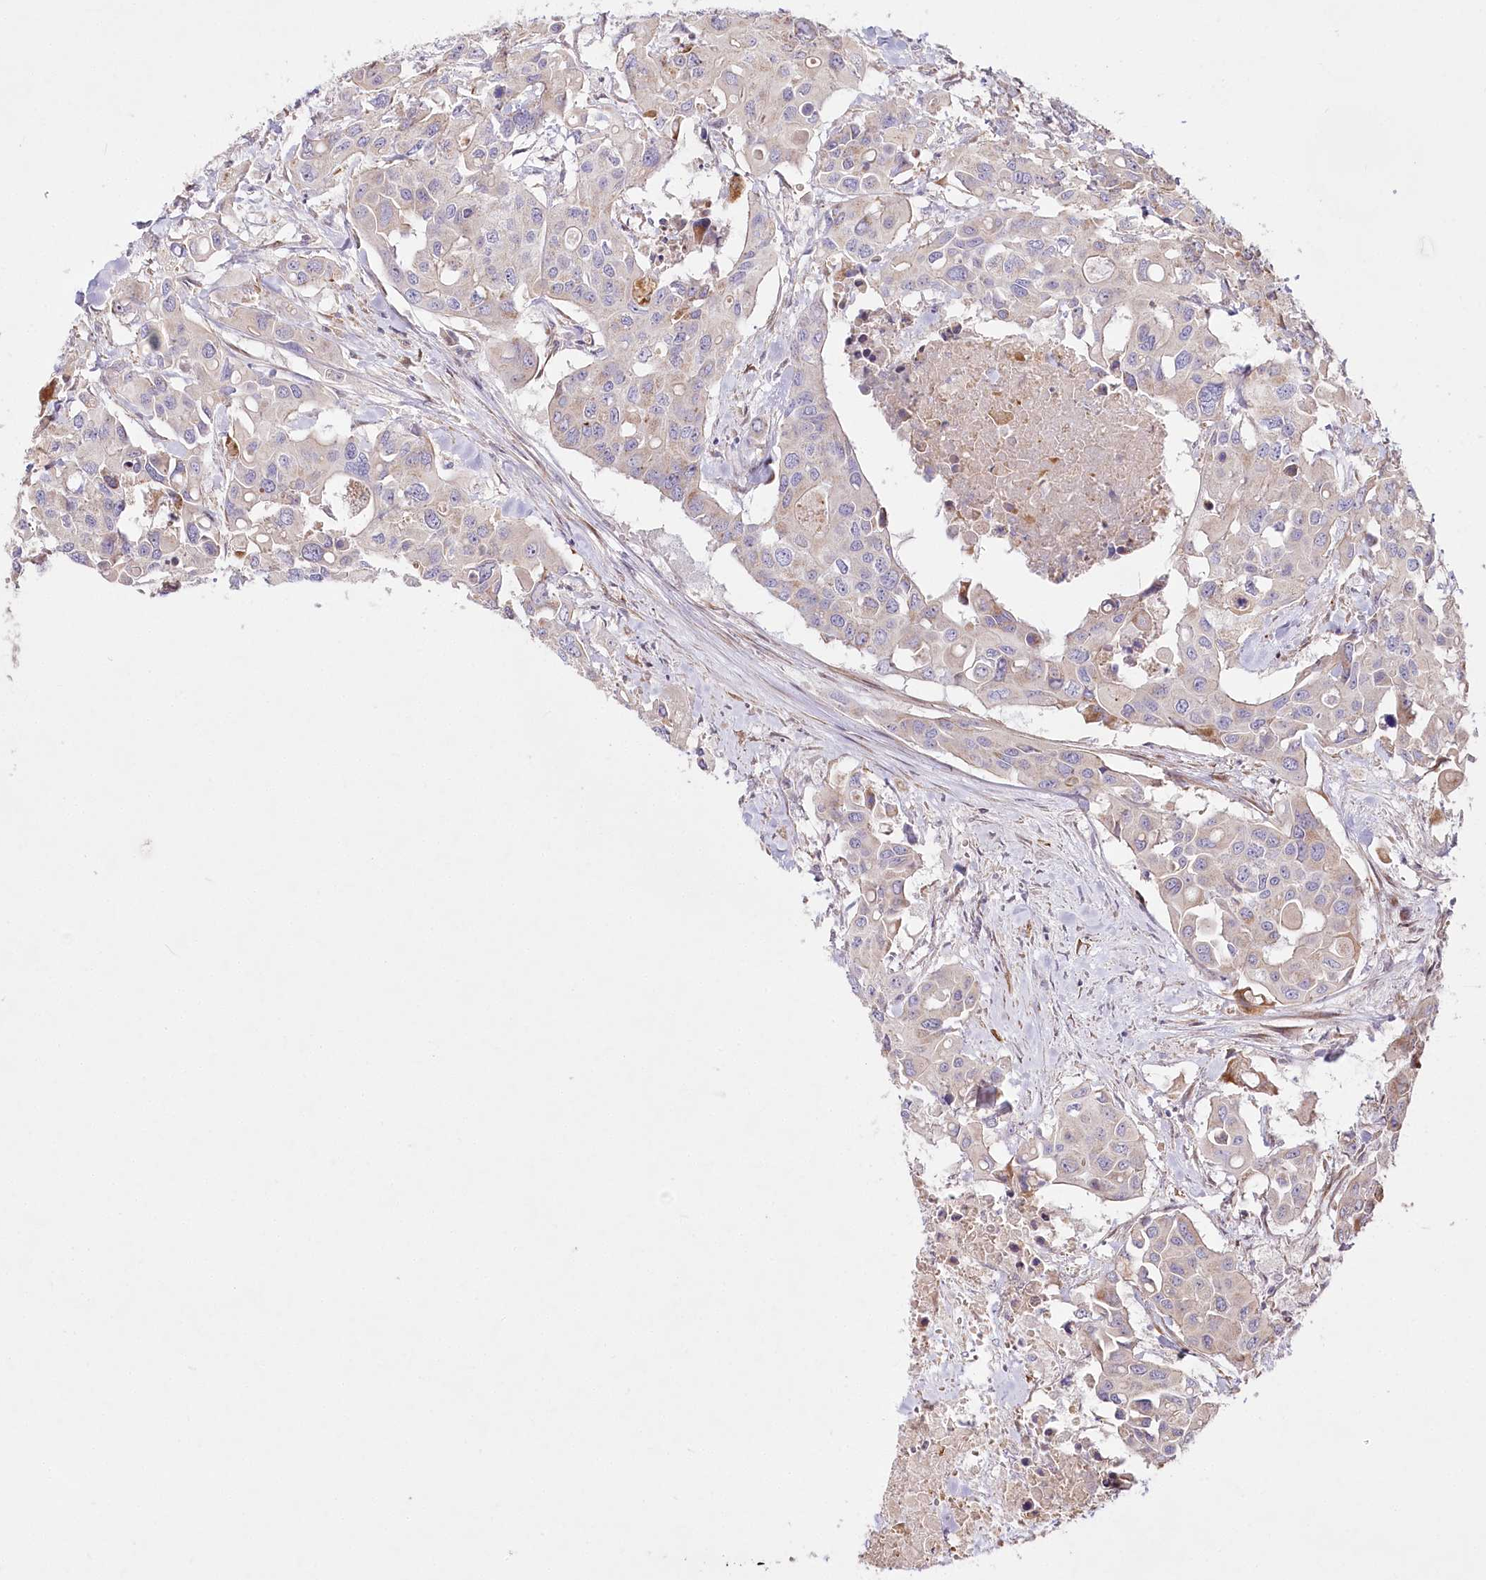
{"staining": {"intensity": "negative", "quantity": "none", "location": "none"}, "tissue": "colorectal cancer", "cell_type": "Tumor cells", "image_type": "cancer", "snomed": [{"axis": "morphology", "description": "Adenocarcinoma, NOS"}, {"axis": "topography", "description": "Colon"}], "caption": "DAB immunohistochemical staining of human adenocarcinoma (colorectal) demonstrates no significant positivity in tumor cells.", "gene": "PSTK", "patient": {"sex": "male", "age": 77}}